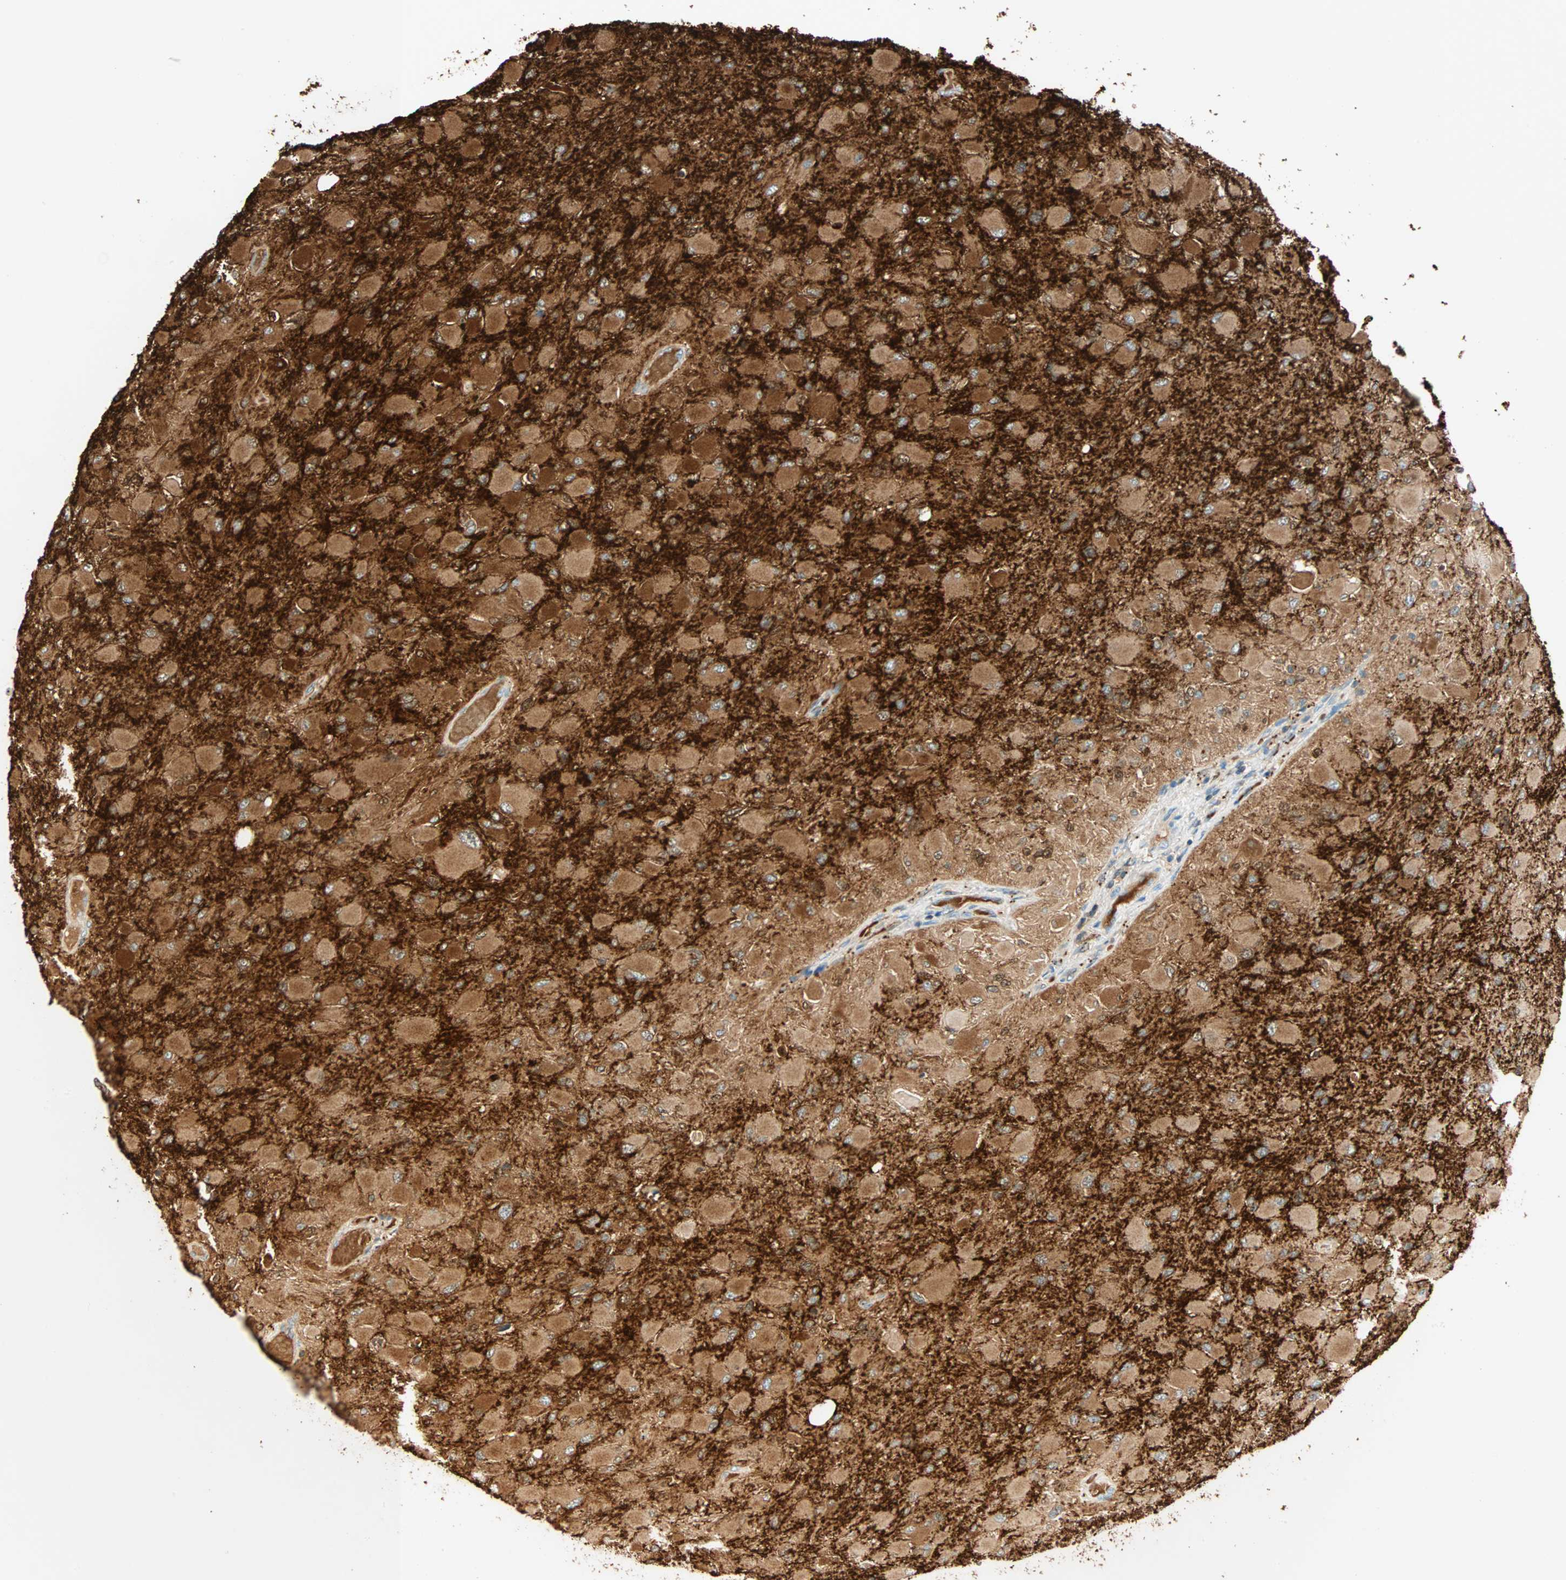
{"staining": {"intensity": "weak", "quantity": ">75%", "location": "cytoplasmic/membranous"}, "tissue": "glioma", "cell_type": "Tumor cells", "image_type": "cancer", "snomed": [{"axis": "morphology", "description": "Glioma, malignant, High grade"}, {"axis": "topography", "description": "Cerebral cortex"}], "caption": "Immunohistochemical staining of malignant high-grade glioma displays weak cytoplasmic/membranous protein expression in about >75% of tumor cells.", "gene": "BCAN", "patient": {"sex": "female", "age": 36}}